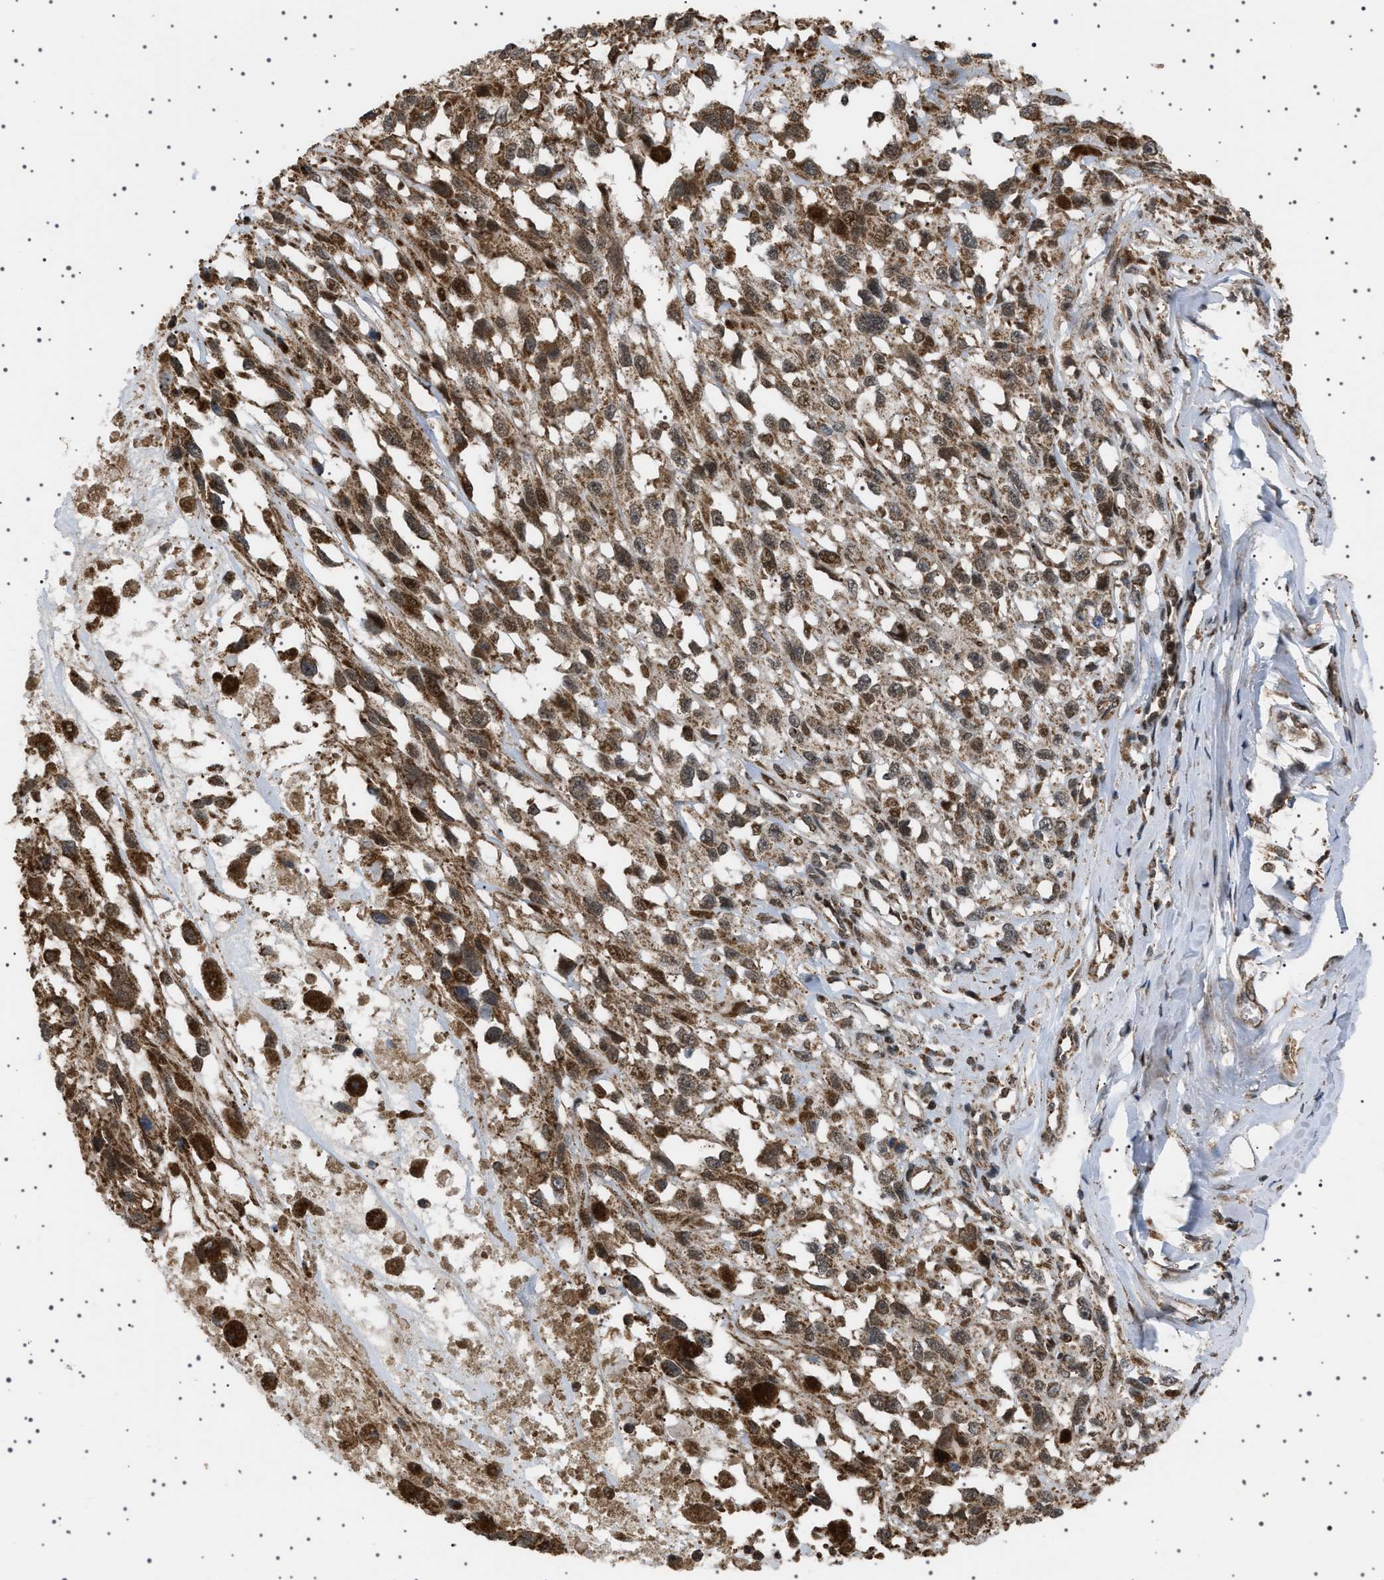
{"staining": {"intensity": "moderate", "quantity": ">75%", "location": "cytoplasmic/membranous,nuclear"}, "tissue": "melanoma", "cell_type": "Tumor cells", "image_type": "cancer", "snomed": [{"axis": "morphology", "description": "Malignant melanoma, Metastatic site"}, {"axis": "topography", "description": "Lymph node"}], "caption": "Immunohistochemistry (IHC) (DAB (3,3'-diaminobenzidine)) staining of malignant melanoma (metastatic site) shows moderate cytoplasmic/membranous and nuclear protein positivity in approximately >75% of tumor cells. The staining was performed using DAB (3,3'-diaminobenzidine), with brown indicating positive protein expression. Nuclei are stained blue with hematoxylin.", "gene": "MELK", "patient": {"sex": "male", "age": 59}}